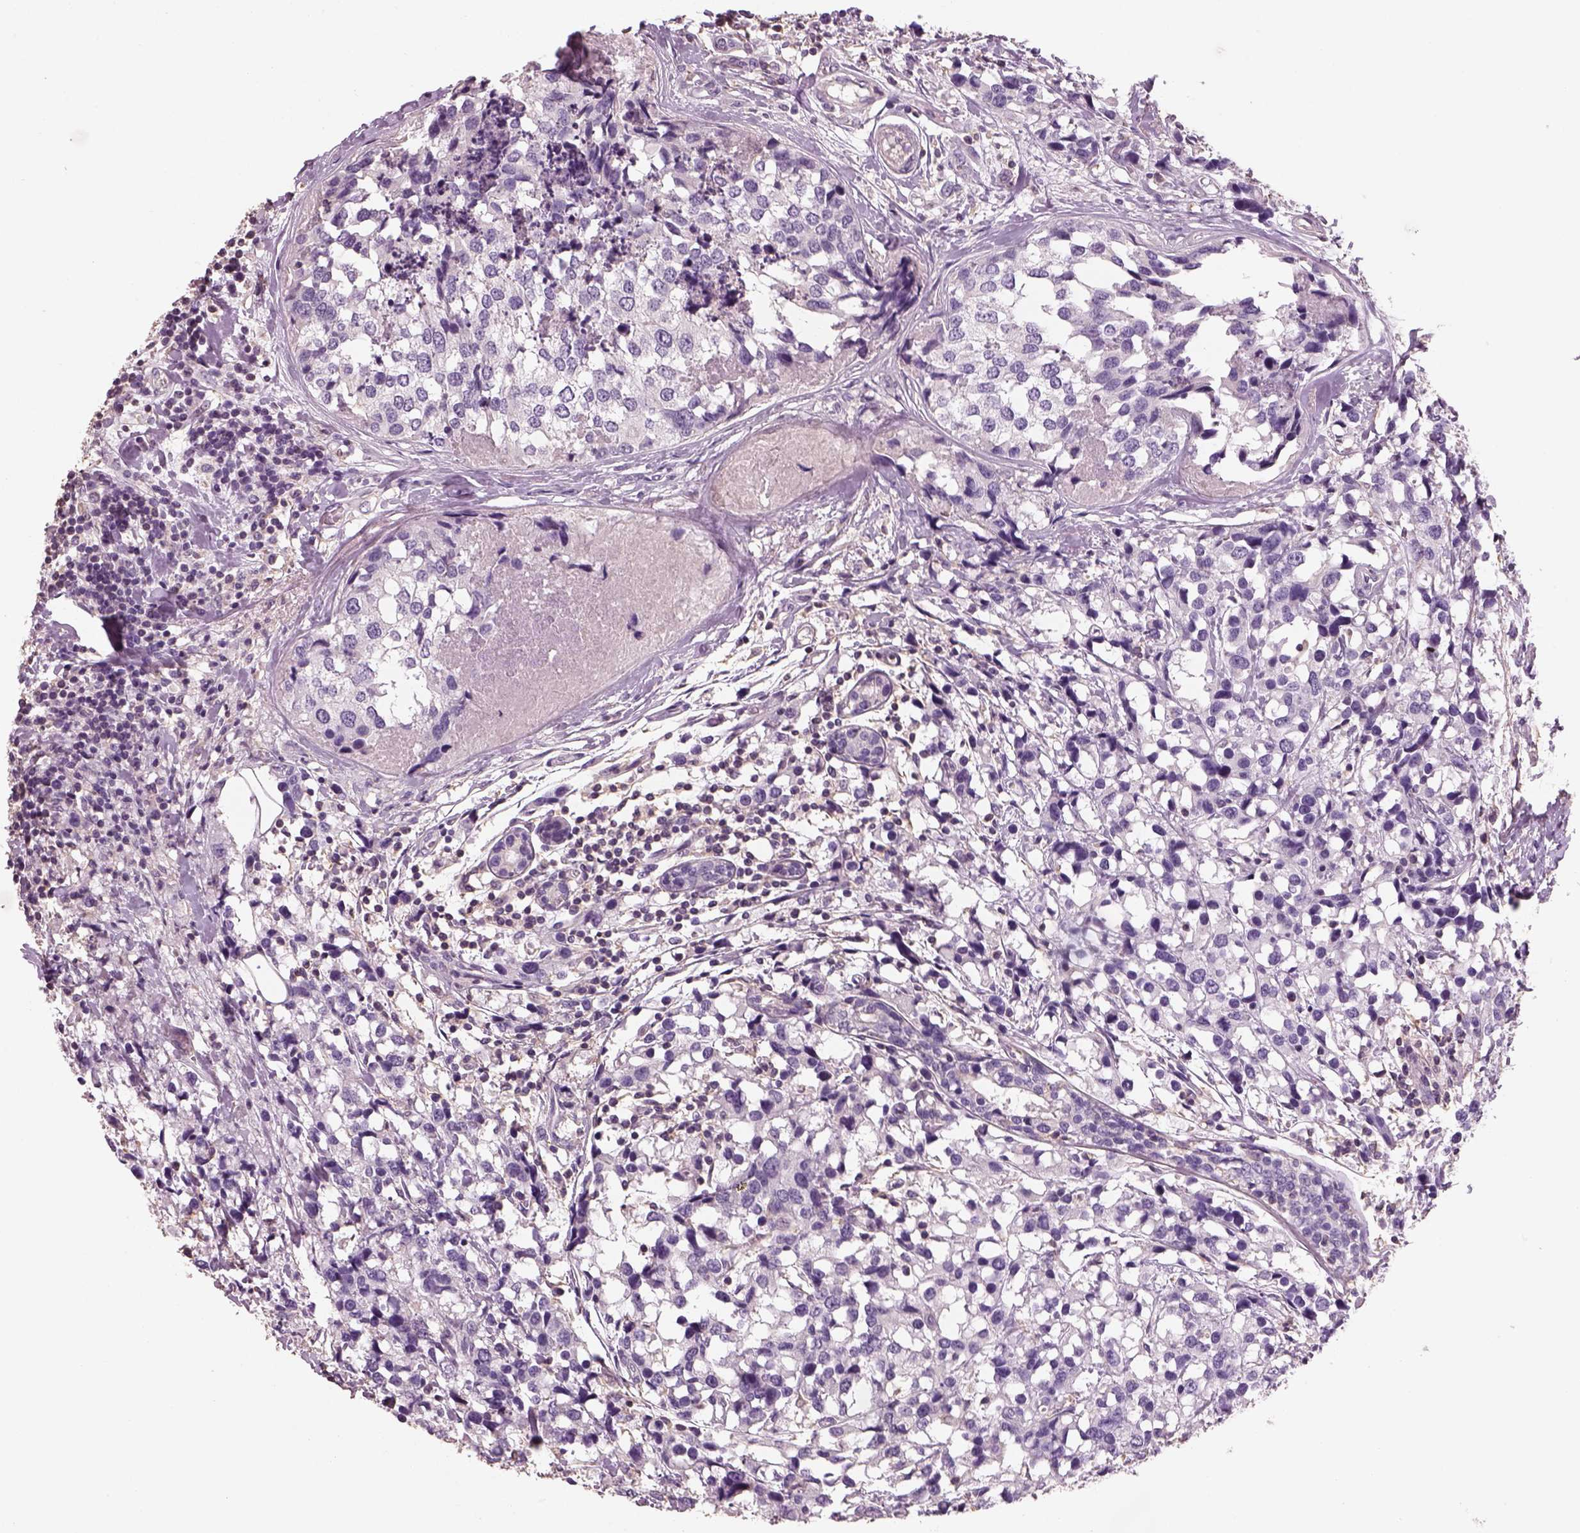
{"staining": {"intensity": "negative", "quantity": "none", "location": "none"}, "tissue": "breast cancer", "cell_type": "Tumor cells", "image_type": "cancer", "snomed": [{"axis": "morphology", "description": "Lobular carcinoma"}, {"axis": "topography", "description": "Breast"}], "caption": "This image is of breast cancer (lobular carcinoma) stained with immunohistochemistry to label a protein in brown with the nuclei are counter-stained blue. There is no staining in tumor cells.", "gene": "OTUD6A", "patient": {"sex": "female", "age": 59}}